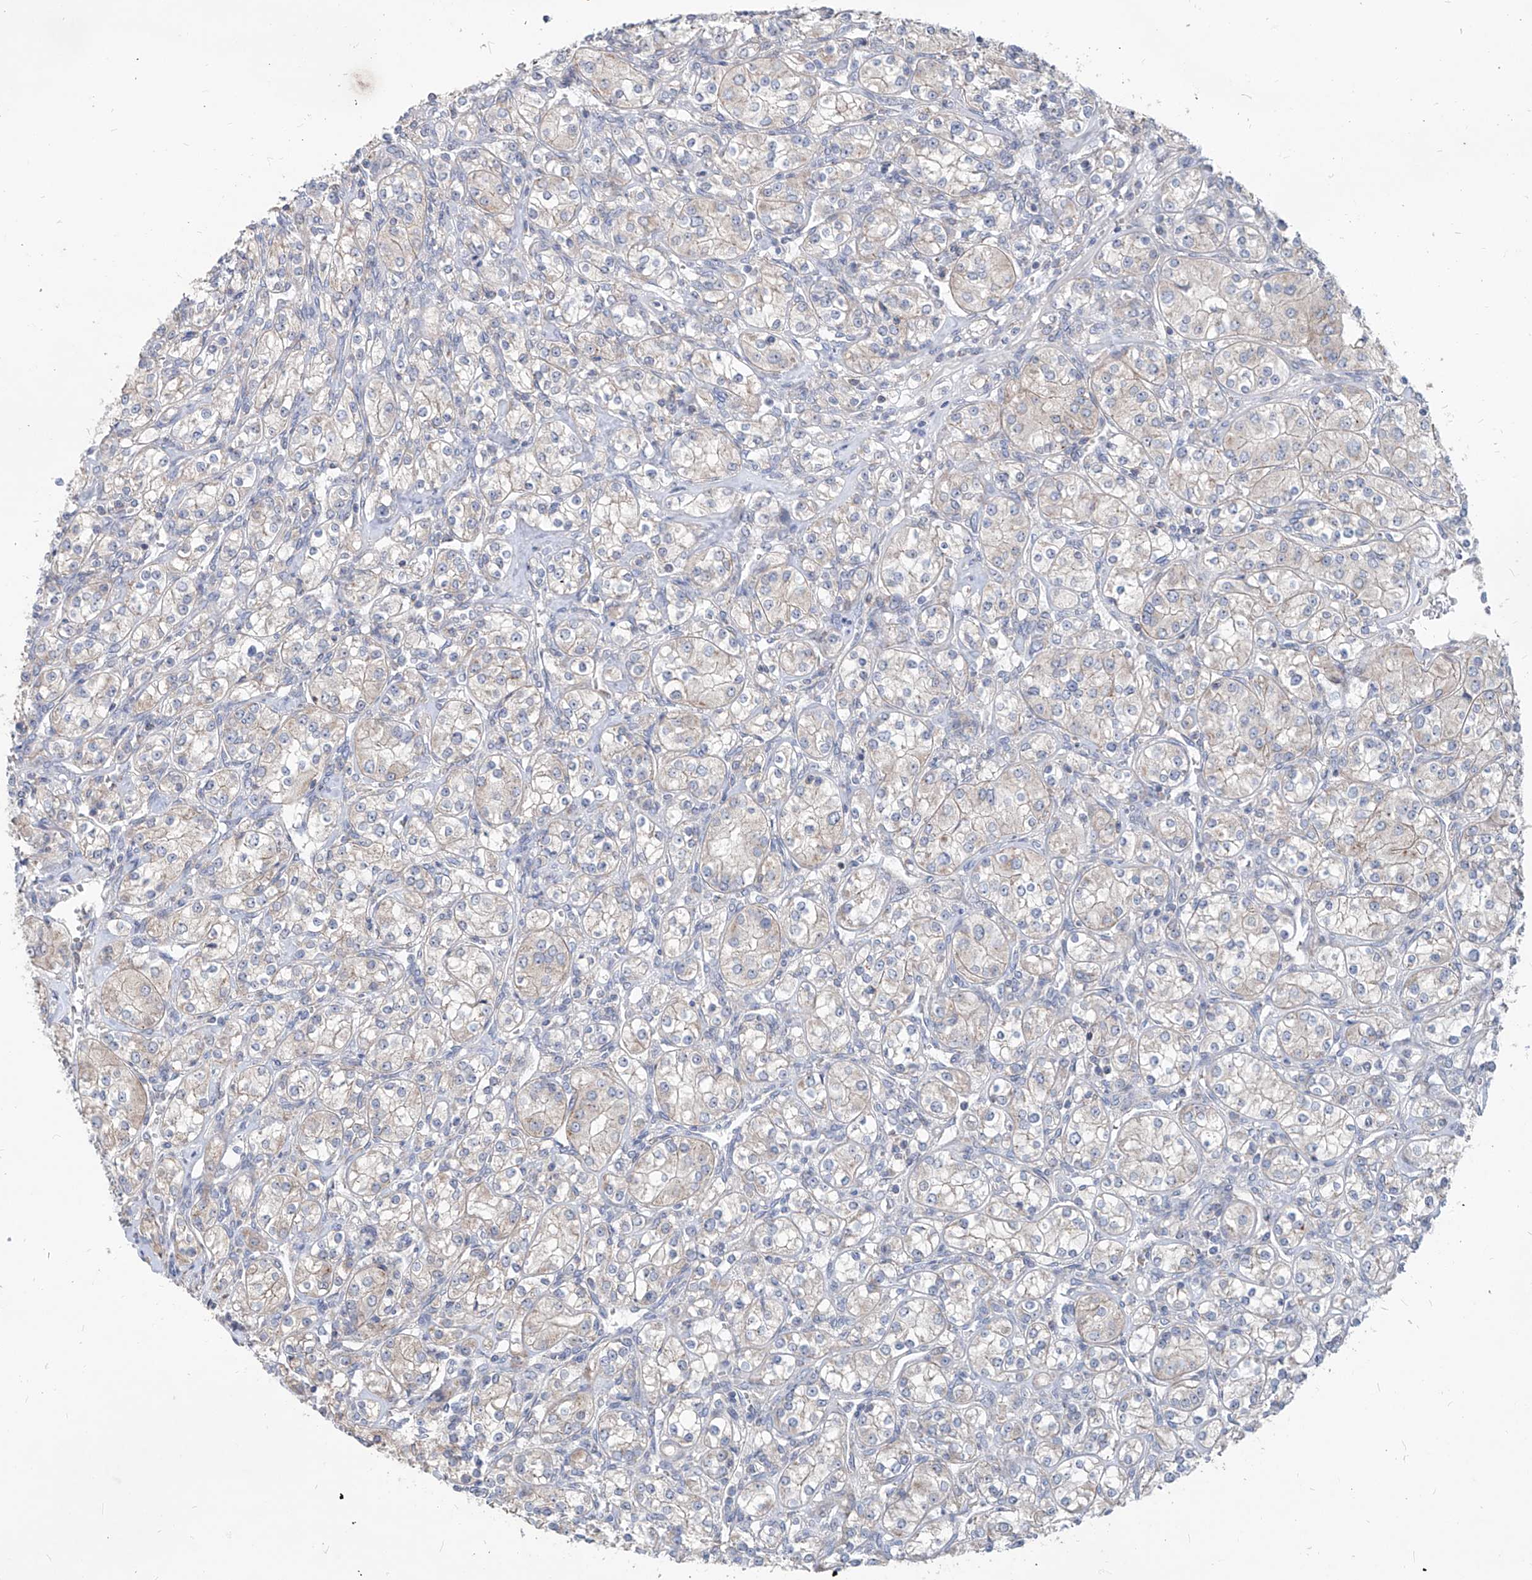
{"staining": {"intensity": "negative", "quantity": "none", "location": "none"}, "tissue": "renal cancer", "cell_type": "Tumor cells", "image_type": "cancer", "snomed": [{"axis": "morphology", "description": "Adenocarcinoma, NOS"}, {"axis": "topography", "description": "Kidney"}], "caption": "Immunohistochemical staining of human renal adenocarcinoma demonstrates no significant positivity in tumor cells.", "gene": "AGPS", "patient": {"sex": "male", "age": 77}}